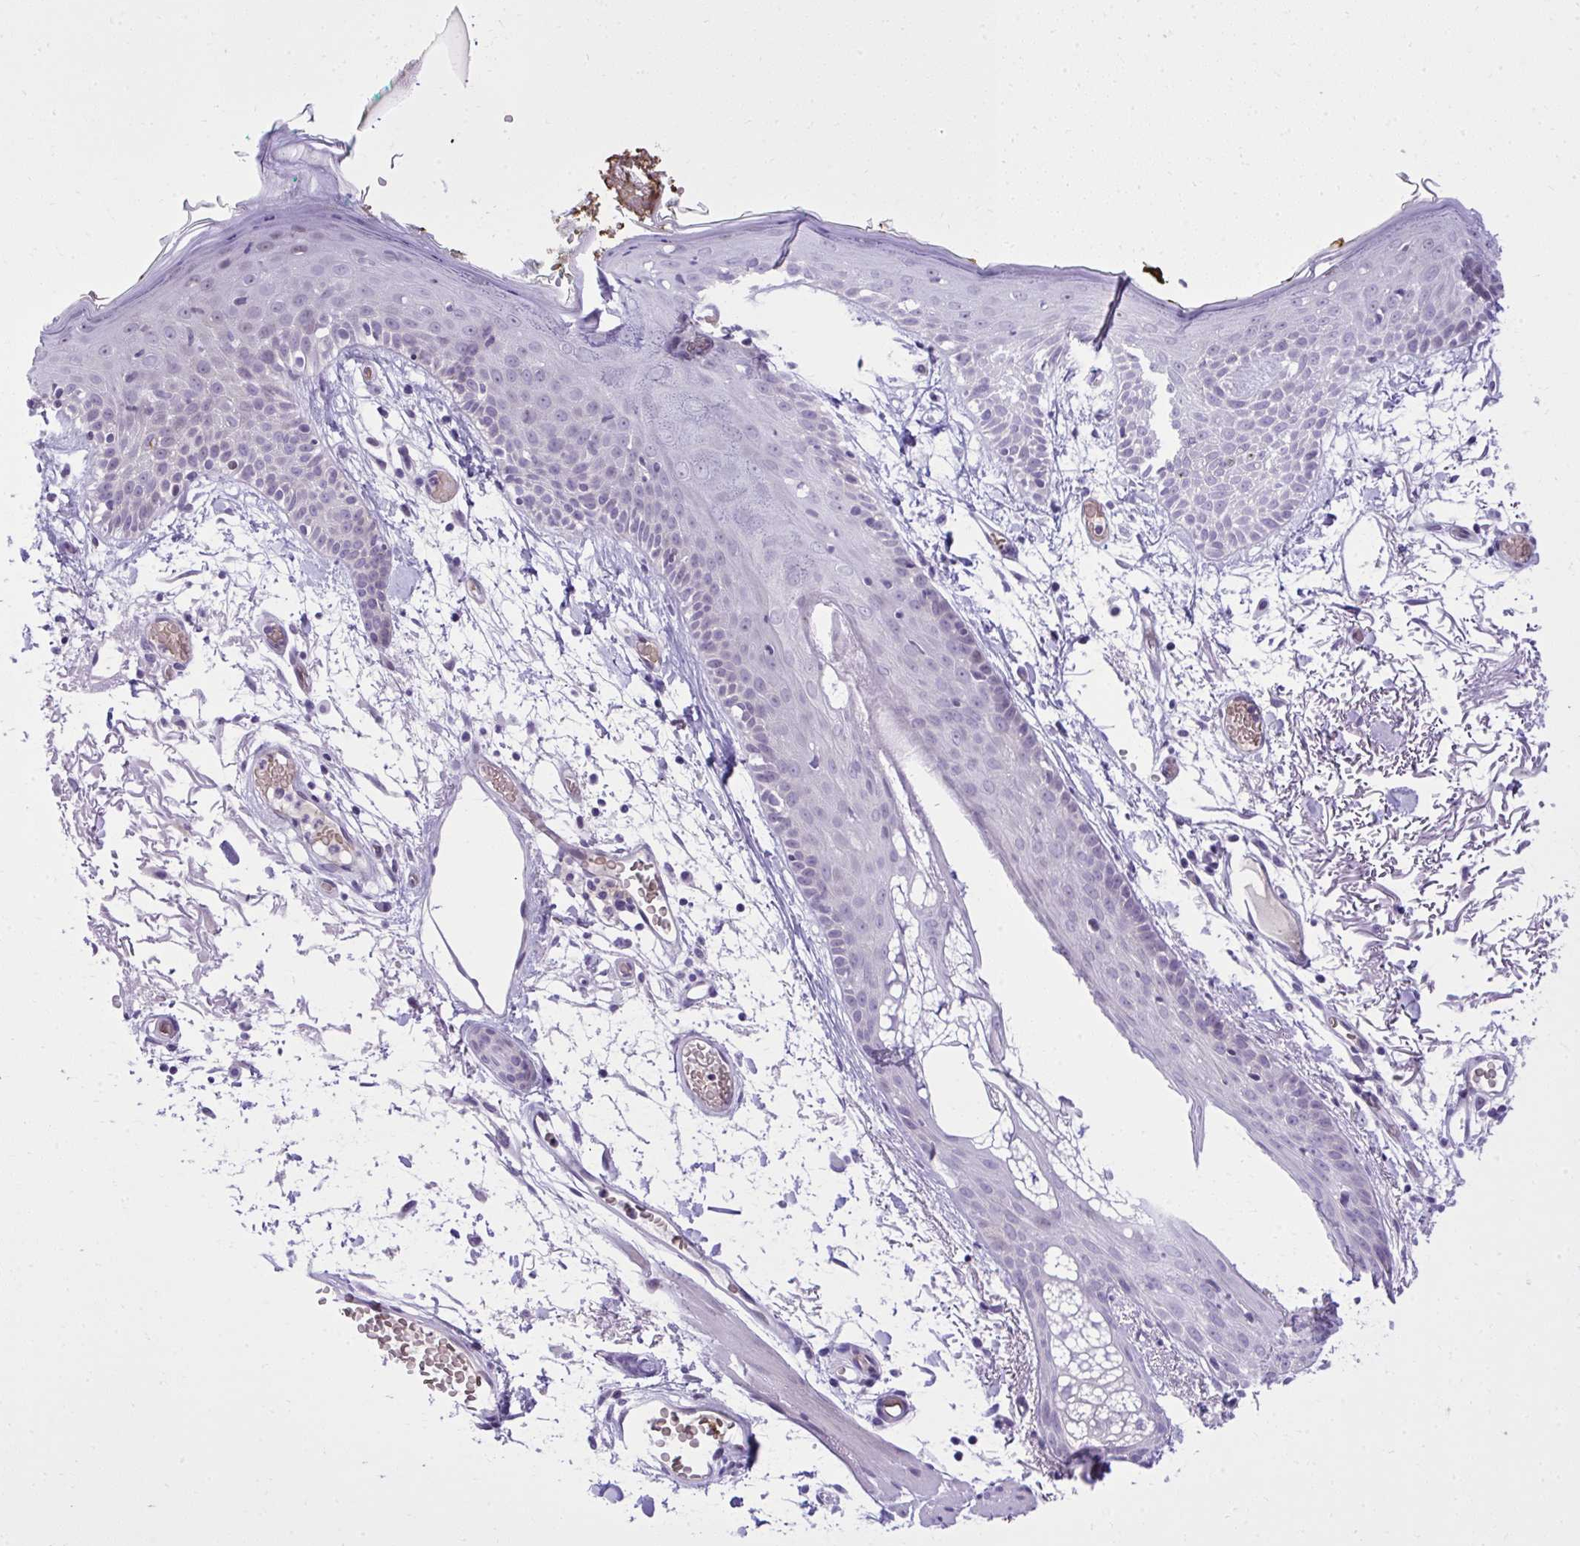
{"staining": {"intensity": "negative", "quantity": "none", "location": "none"}, "tissue": "skin", "cell_type": "Fibroblasts", "image_type": "normal", "snomed": [{"axis": "morphology", "description": "Normal tissue, NOS"}, {"axis": "topography", "description": "Skin"}], "caption": "This is an immunohistochemistry photomicrograph of benign skin. There is no positivity in fibroblasts.", "gene": "PITPNM3", "patient": {"sex": "male", "age": 79}}